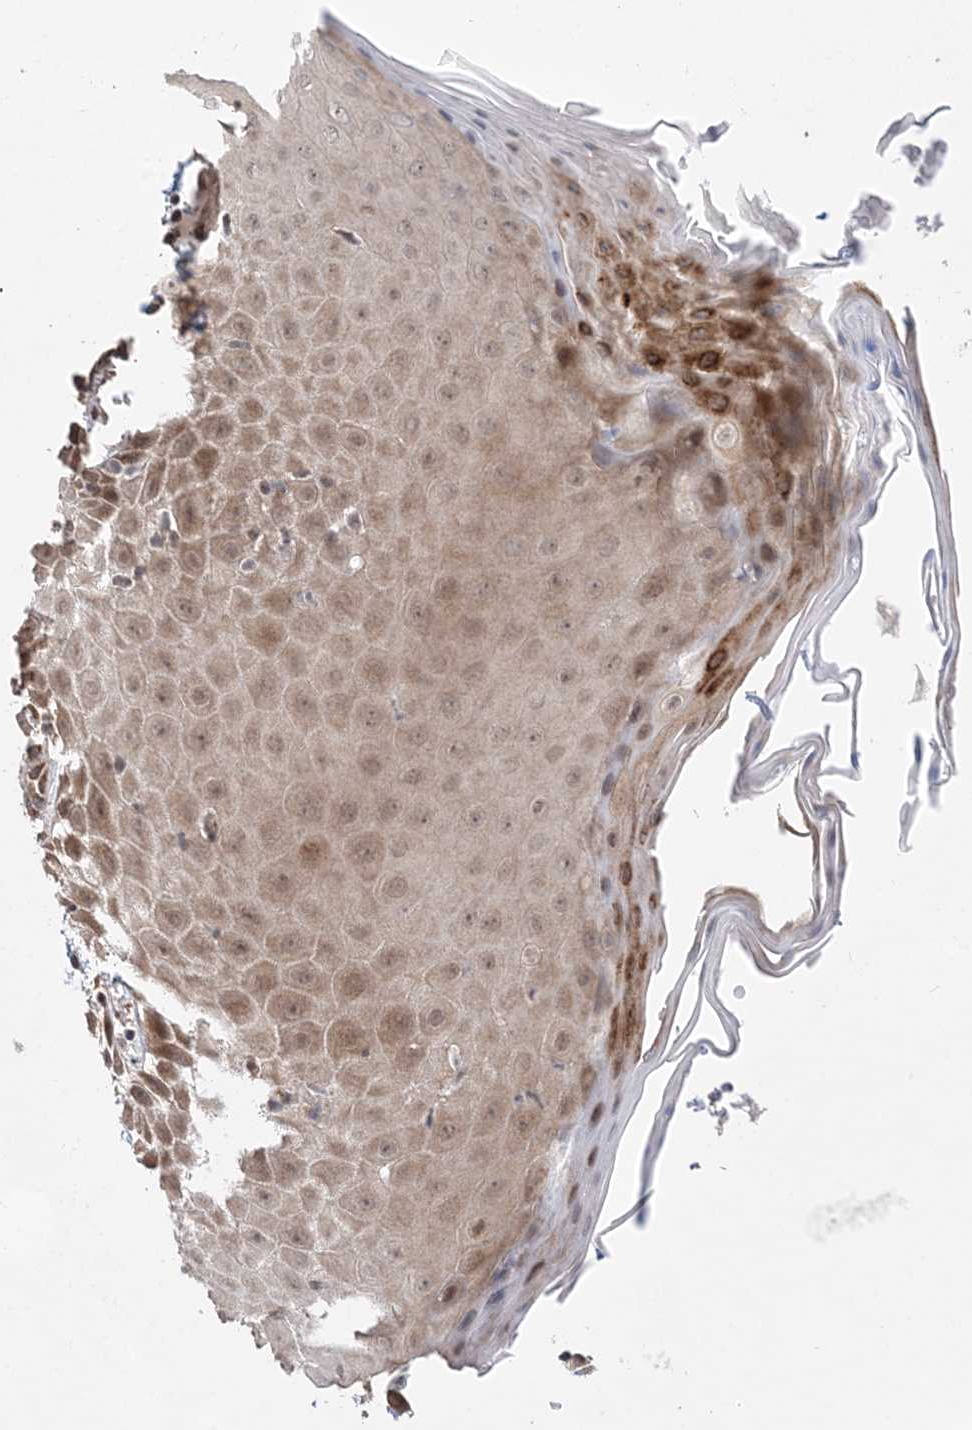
{"staining": {"intensity": "moderate", "quantity": "<25%", "location": "cytoplasmic/membranous,nuclear"}, "tissue": "skin", "cell_type": "Epidermal cells", "image_type": "normal", "snomed": [{"axis": "morphology", "description": "Normal tissue, NOS"}, {"axis": "topography", "description": "Vulva"}], "caption": "IHC staining of normal skin, which reveals low levels of moderate cytoplasmic/membranous,nuclear staining in about <25% of epidermal cells indicating moderate cytoplasmic/membranous,nuclear protein expression. The staining was performed using DAB (3,3'-diaminobenzidine) (brown) for protein detection and nuclei were counterstained in hematoxylin (blue).", "gene": "ANAPC15", "patient": {"sex": "female", "age": 68}}